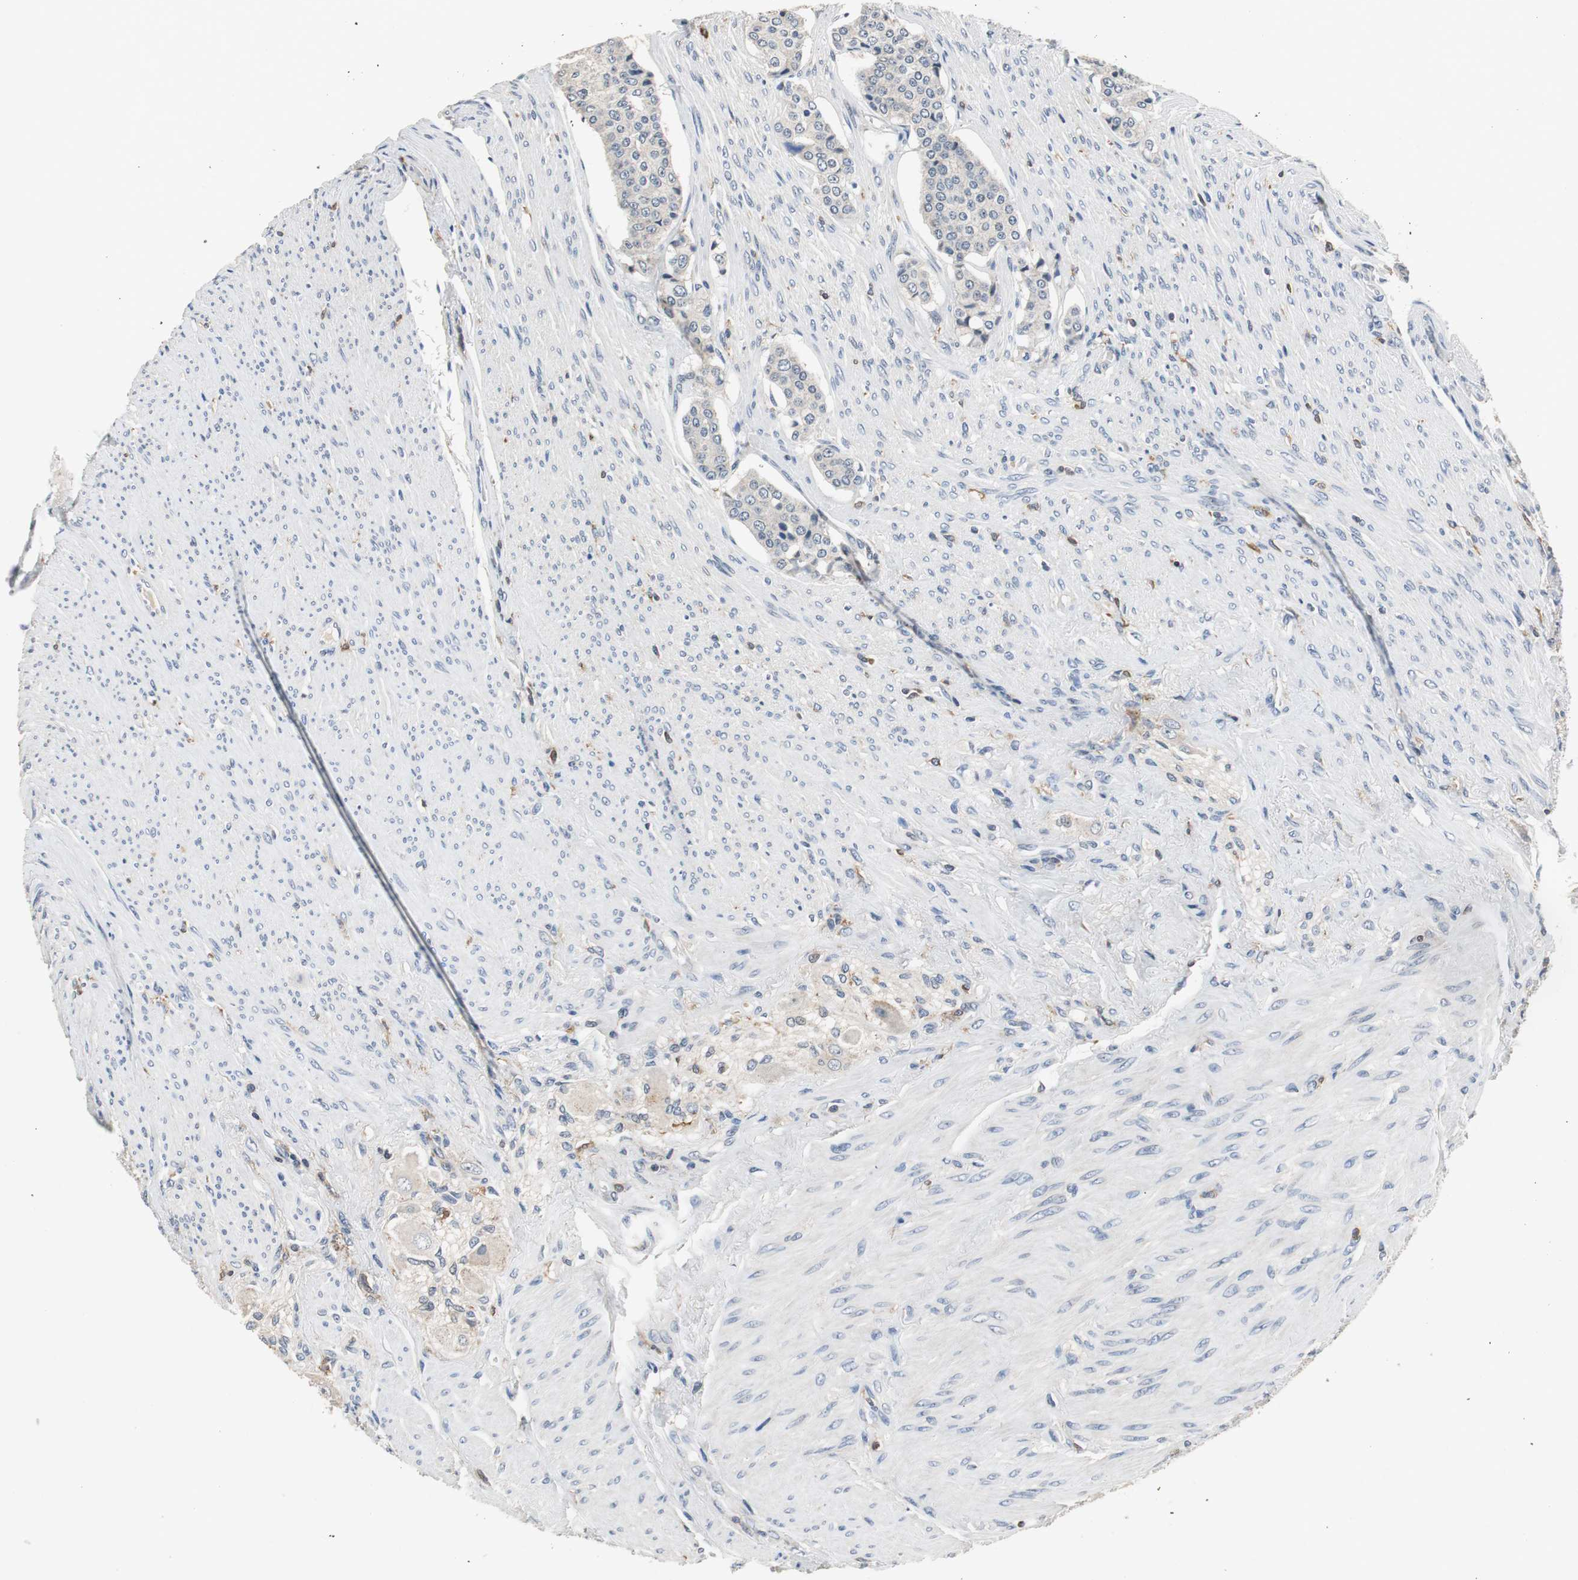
{"staining": {"intensity": "weak", "quantity": "25%-75%", "location": "cytoplasmic/membranous"}, "tissue": "carcinoid", "cell_type": "Tumor cells", "image_type": "cancer", "snomed": [{"axis": "morphology", "description": "Carcinoid, malignant, NOS"}, {"axis": "topography", "description": "Colon"}], "caption": "Human malignant carcinoid stained with a brown dye shows weak cytoplasmic/membranous positive staining in about 25%-75% of tumor cells.", "gene": "SLC19A2", "patient": {"sex": "female", "age": 61}}